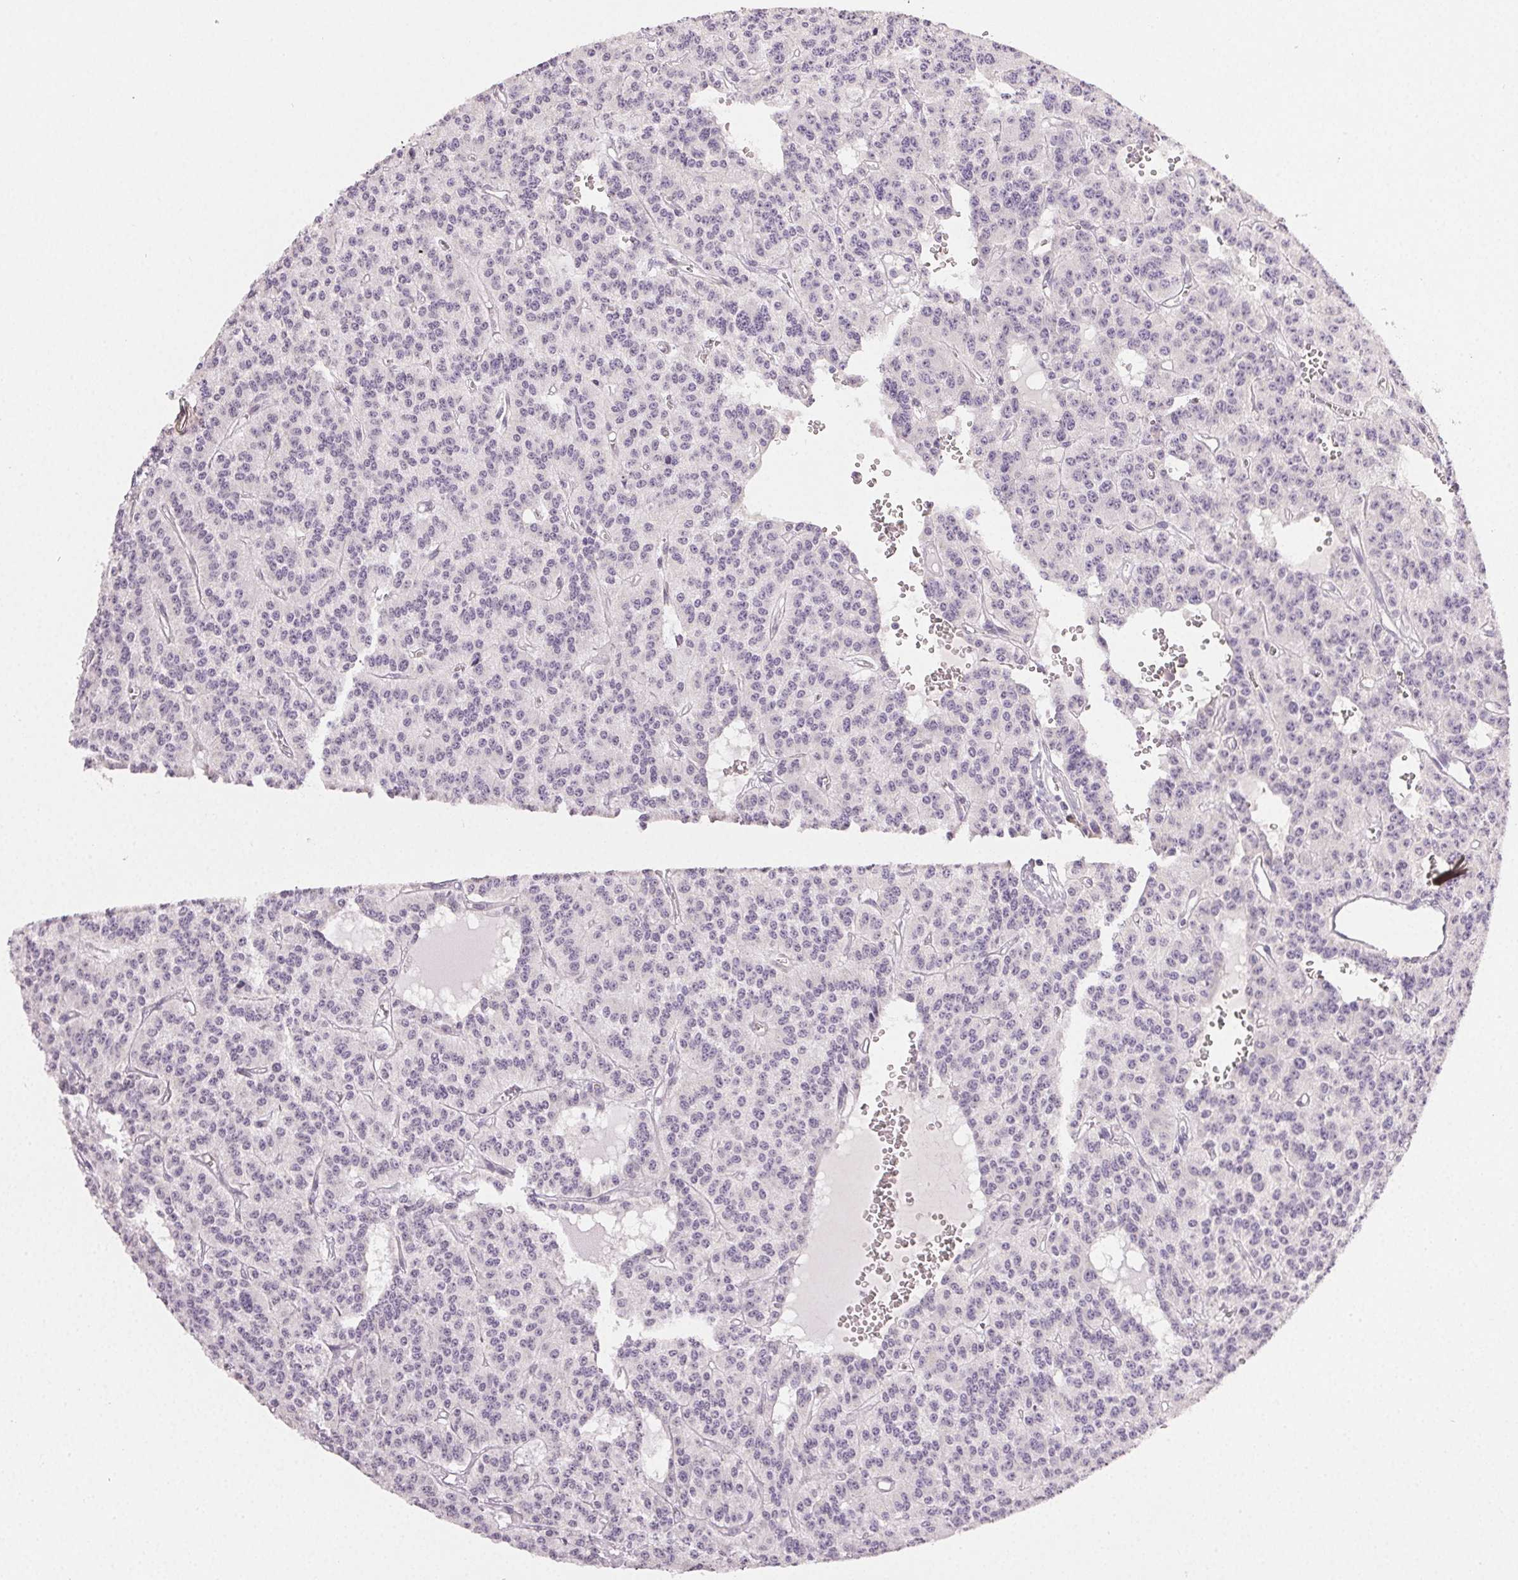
{"staining": {"intensity": "negative", "quantity": "none", "location": "none"}, "tissue": "carcinoid", "cell_type": "Tumor cells", "image_type": "cancer", "snomed": [{"axis": "morphology", "description": "Carcinoid, malignant, NOS"}, {"axis": "topography", "description": "Lung"}], "caption": "Carcinoid (malignant) was stained to show a protein in brown. There is no significant positivity in tumor cells.", "gene": "PLCB1", "patient": {"sex": "female", "age": 71}}